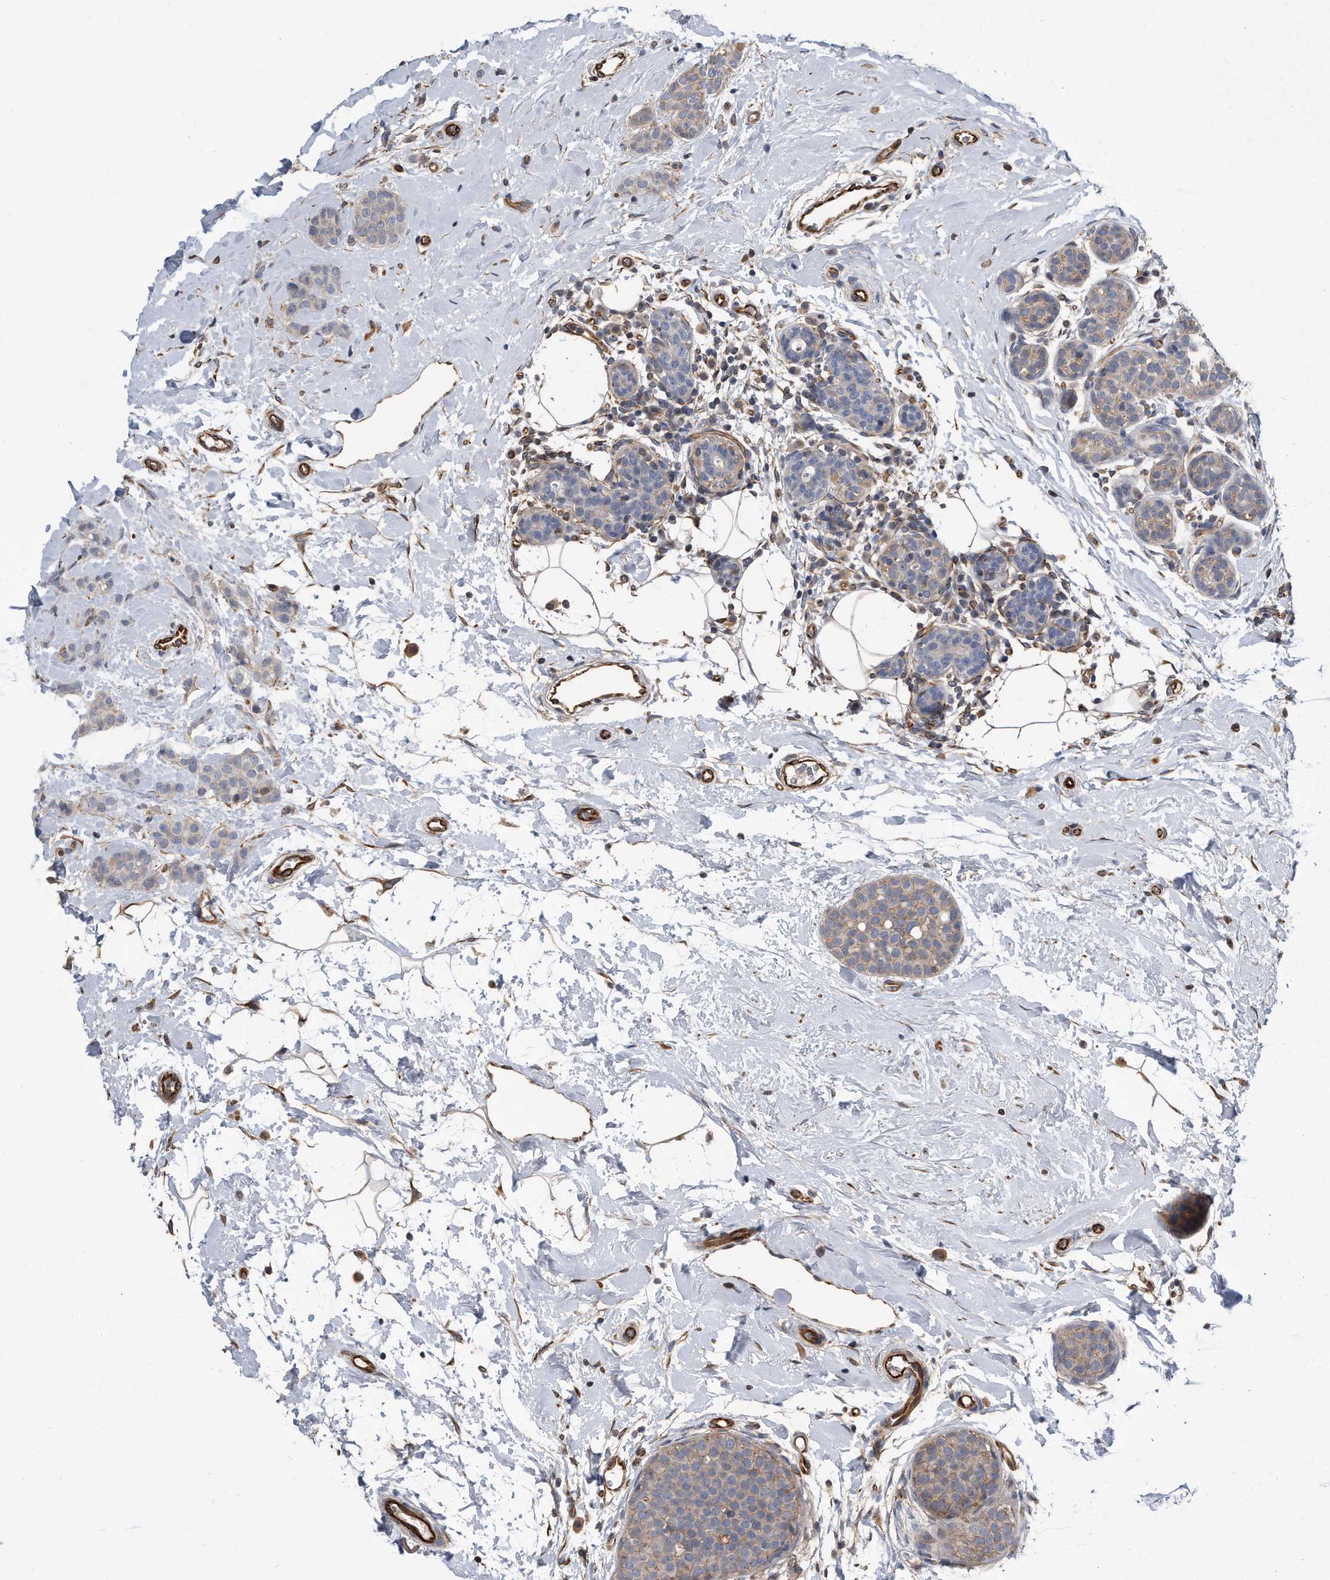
{"staining": {"intensity": "negative", "quantity": "none", "location": "none"}, "tissue": "breast cancer", "cell_type": "Tumor cells", "image_type": "cancer", "snomed": [{"axis": "morphology", "description": "Lobular carcinoma, in situ"}, {"axis": "morphology", "description": "Lobular carcinoma"}, {"axis": "topography", "description": "Breast"}], "caption": "Image shows no protein expression in tumor cells of breast cancer tissue.", "gene": "GPC1", "patient": {"sex": "female", "age": 41}}